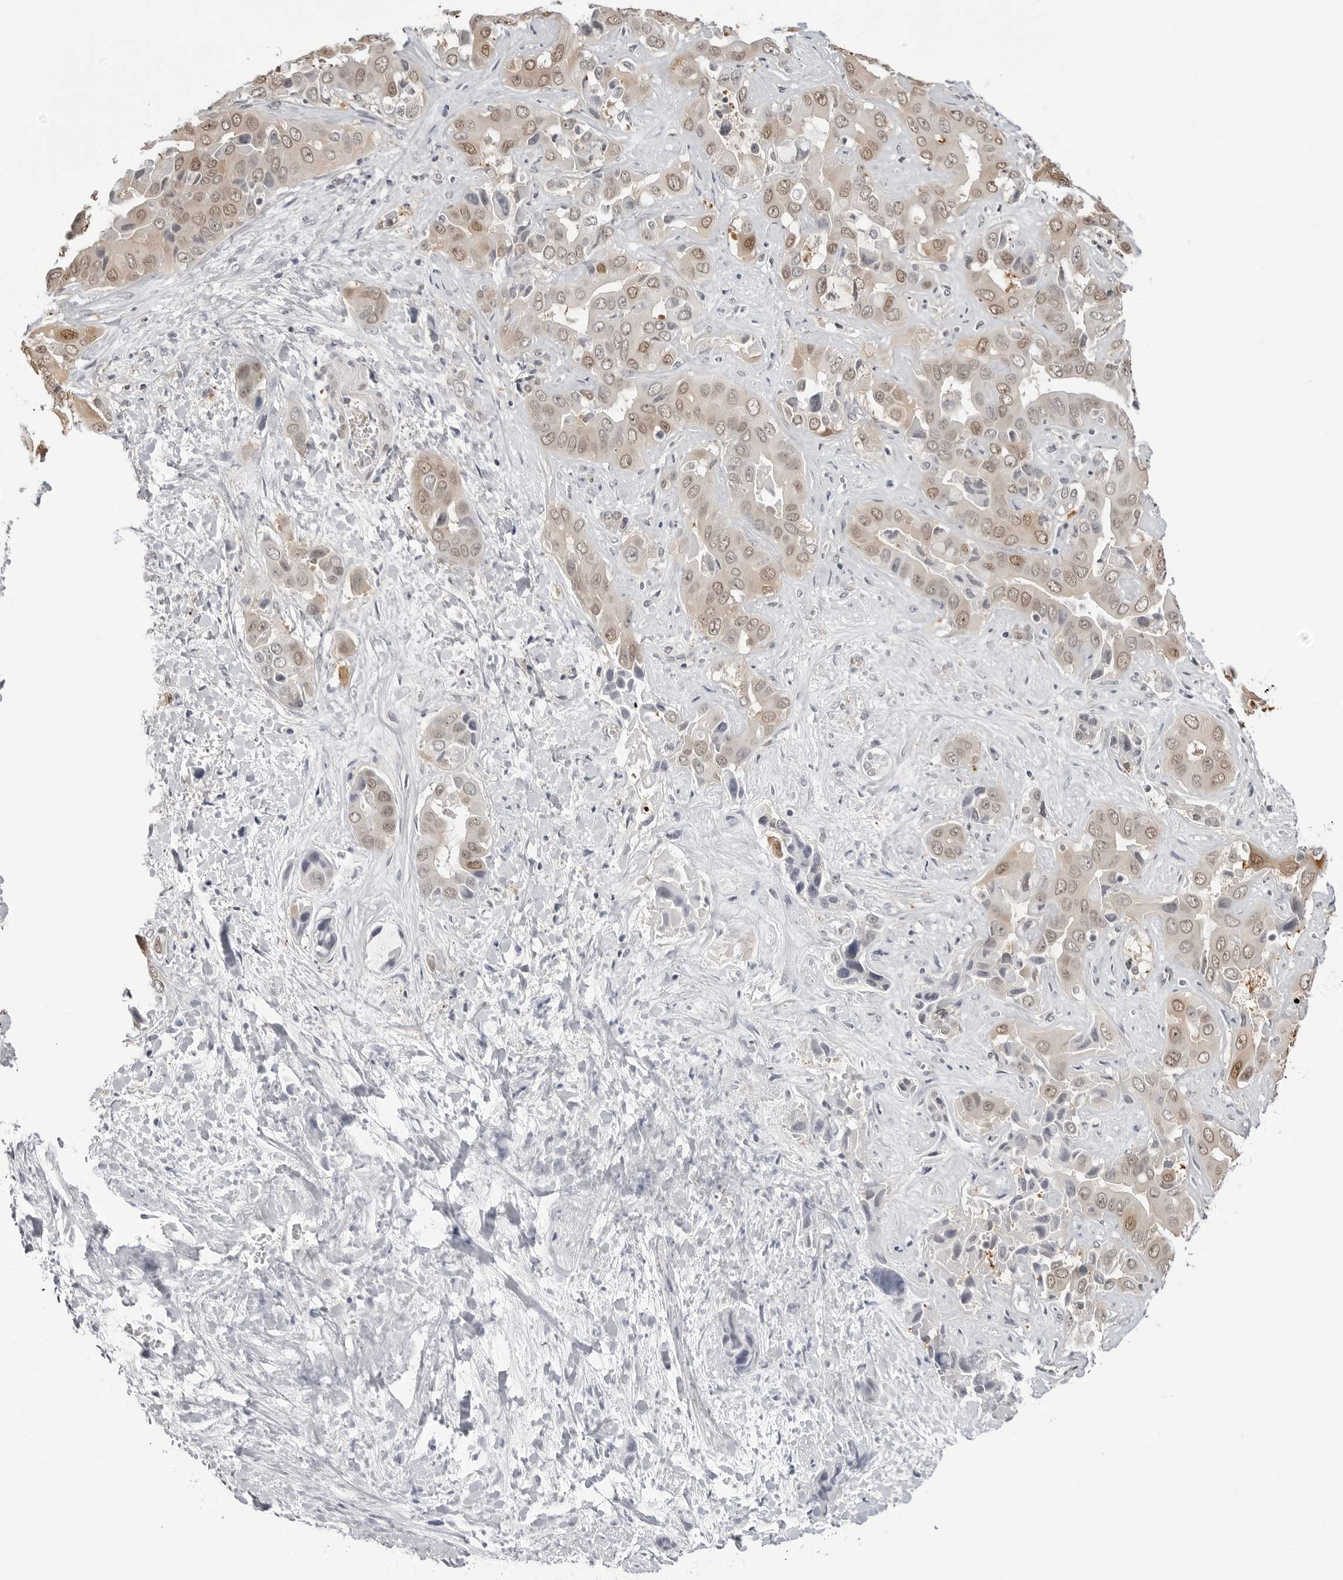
{"staining": {"intensity": "moderate", "quantity": "25%-75%", "location": "cytoplasmic/membranous,nuclear"}, "tissue": "liver cancer", "cell_type": "Tumor cells", "image_type": "cancer", "snomed": [{"axis": "morphology", "description": "Cholangiocarcinoma"}, {"axis": "topography", "description": "Liver"}], "caption": "A brown stain labels moderate cytoplasmic/membranous and nuclear staining of a protein in cholangiocarcinoma (liver) tumor cells. The staining is performed using DAB (3,3'-diaminobenzidine) brown chromogen to label protein expression. The nuclei are counter-stained blue using hematoxylin.", "gene": "YWHAG", "patient": {"sex": "female", "age": 52}}